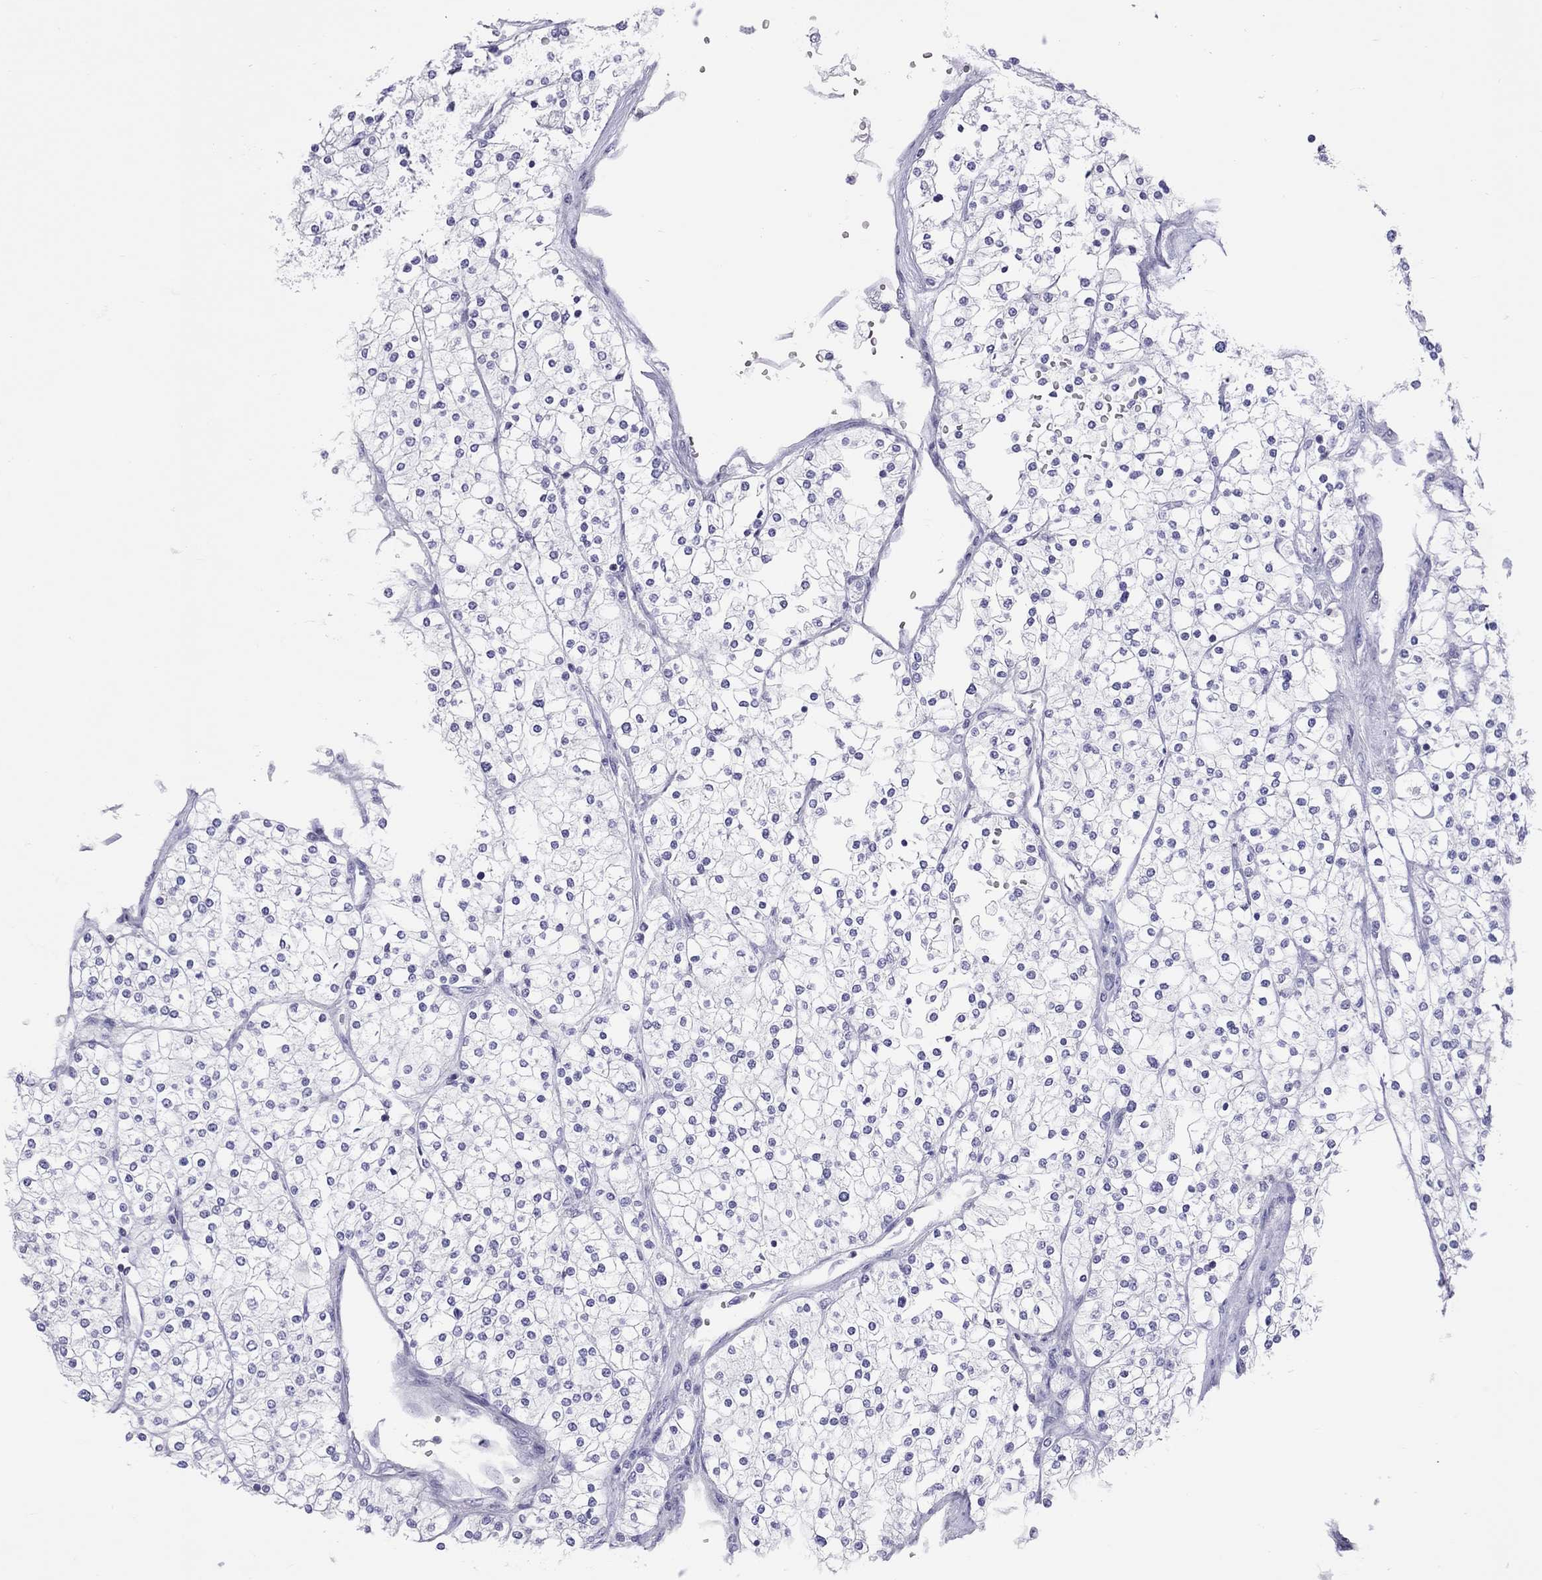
{"staining": {"intensity": "negative", "quantity": "none", "location": "none"}, "tissue": "renal cancer", "cell_type": "Tumor cells", "image_type": "cancer", "snomed": [{"axis": "morphology", "description": "Adenocarcinoma, NOS"}, {"axis": "topography", "description": "Kidney"}], "caption": "High power microscopy histopathology image of an immunohistochemistry (IHC) image of renal cancer, revealing no significant positivity in tumor cells.", "gene": "STAG3", "patient": {"sex": "male", "age": 80}}